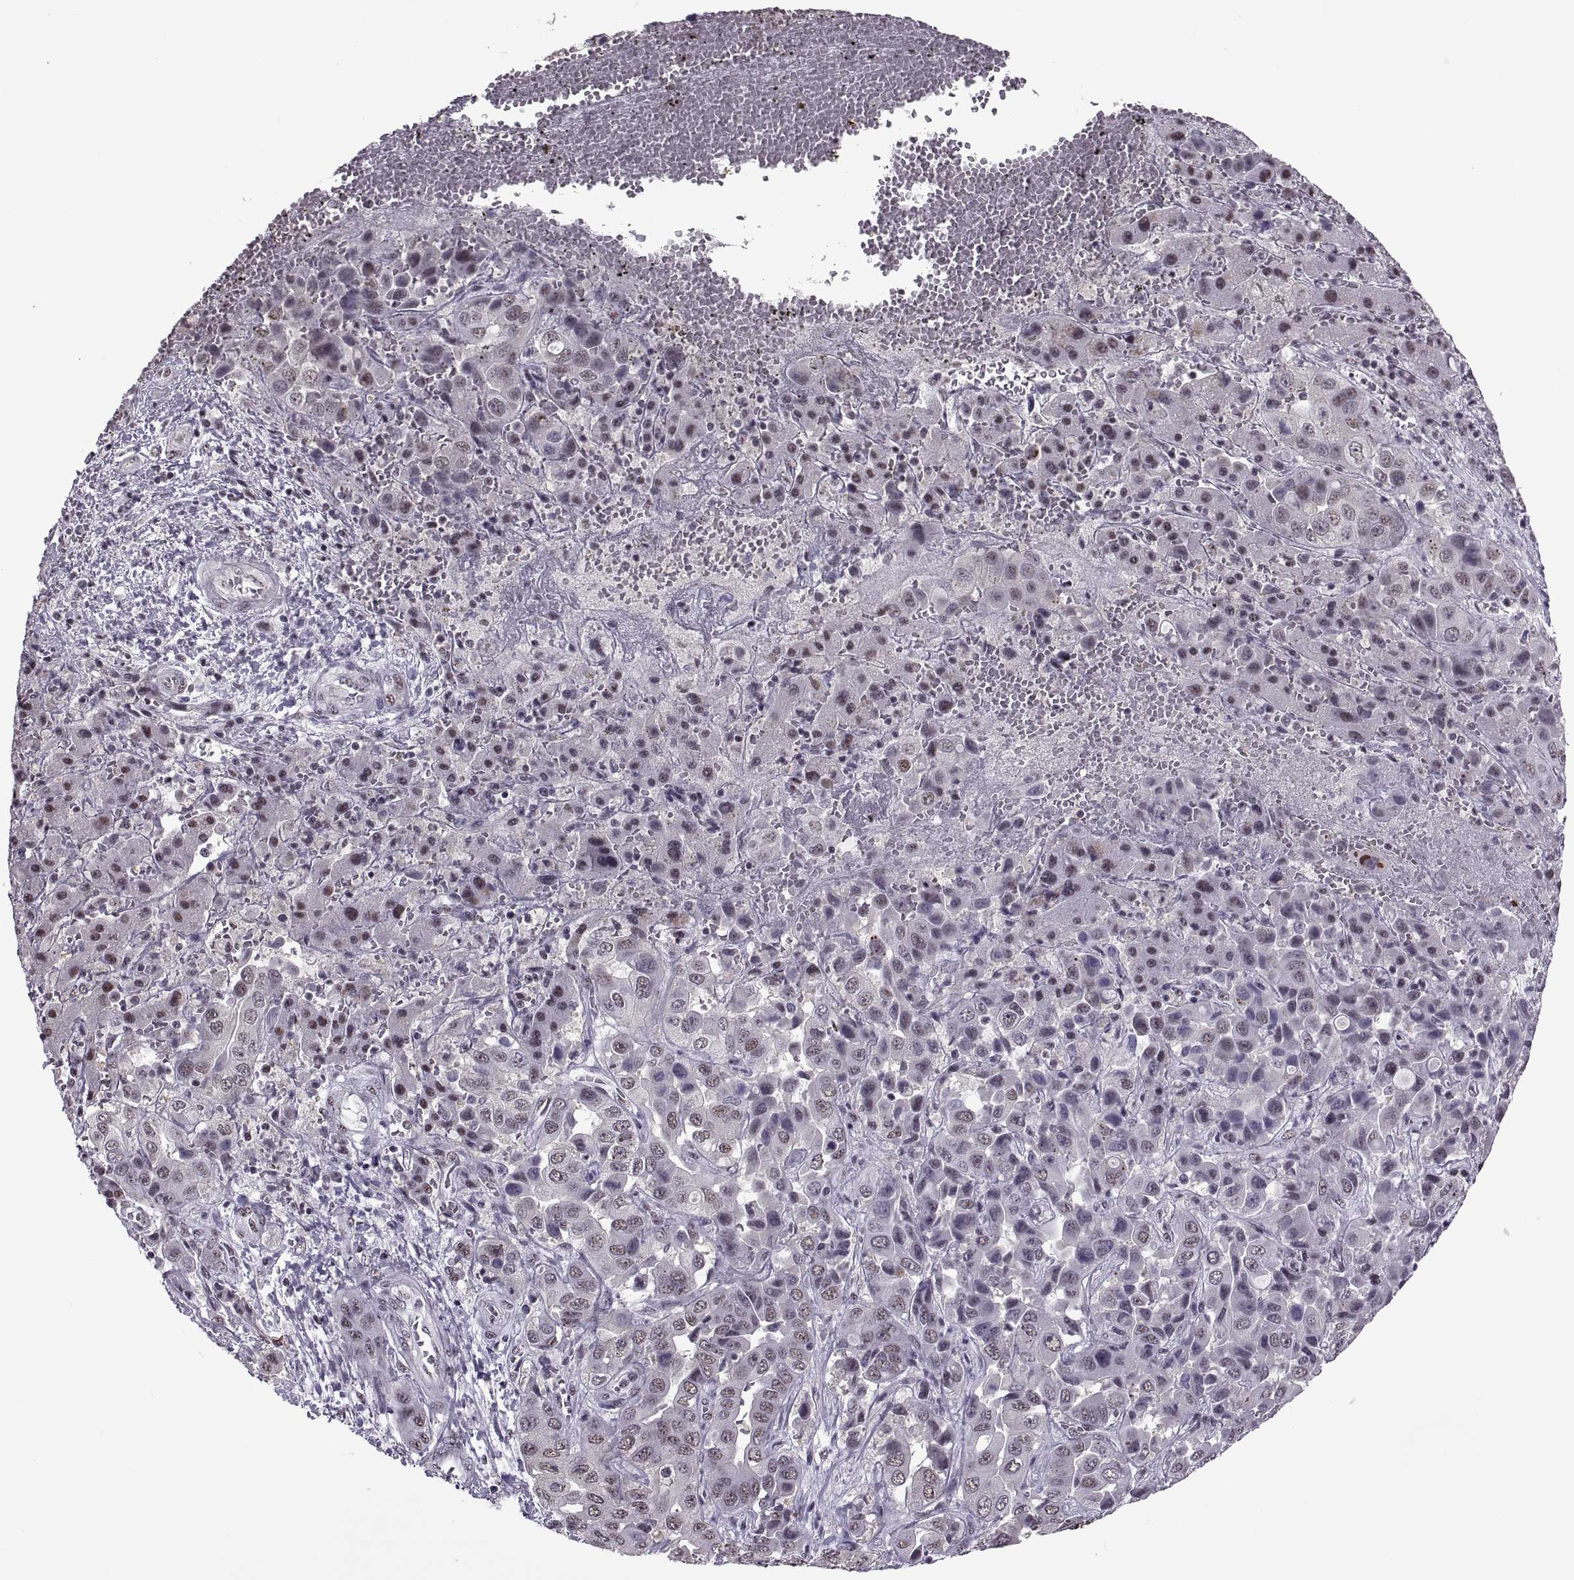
{"staining": {"intensity": "weak", "quantity": ">75%", "location": "nuclear"}, "tissue": "liver cancer", "cell_type": "Tumor cells", "image_type": "cancer", "snomed": [{"axis": "morphology", "description": "Cholangiocarcinoma"}, {"axis": "topography", "description": "Liver"}], "caption": "Brown immunohistochemical staining in human liver cancer shows weak nuclear staining in approximately >75% of tumor cells.", "gene": "MAGEA4", "patient": {"sex": "female", "age": 52}}